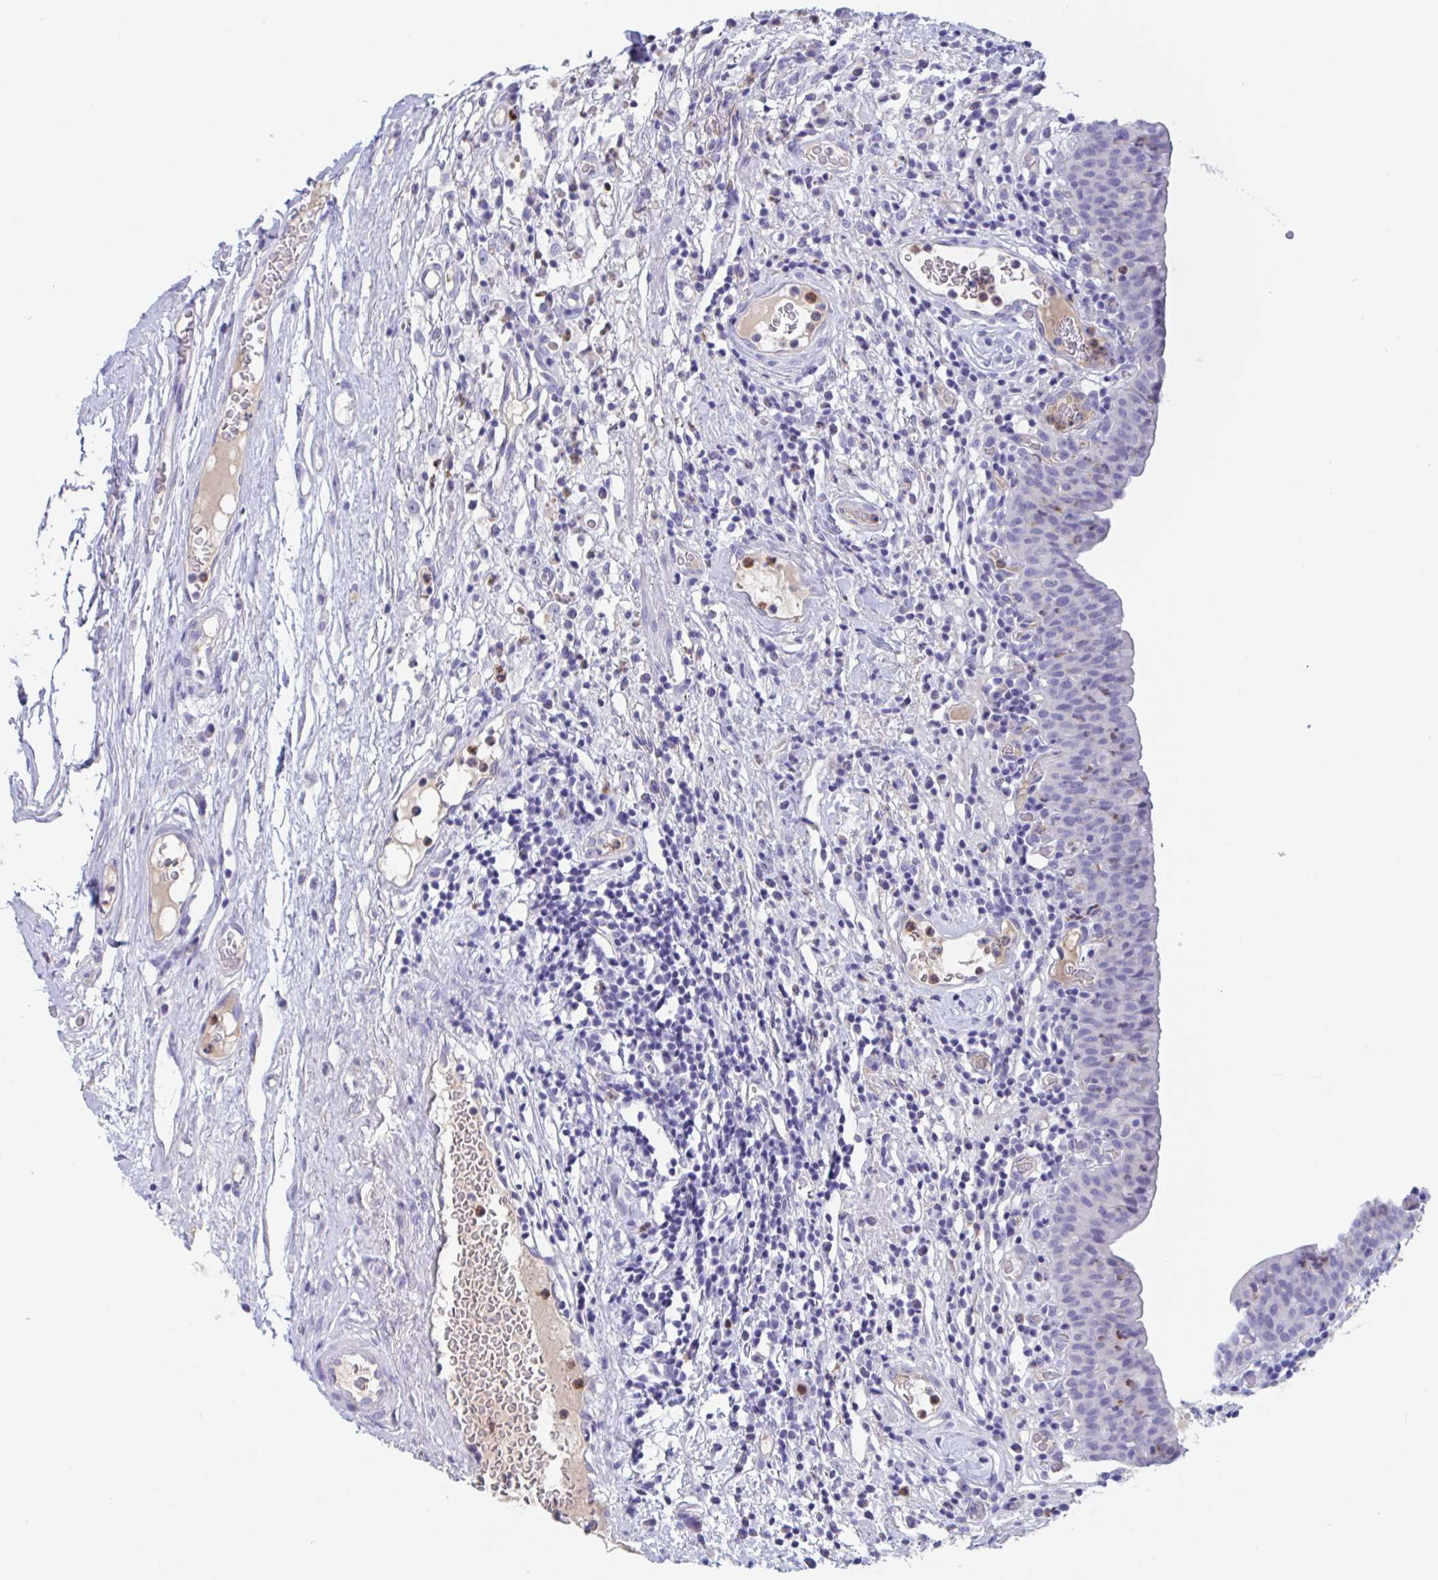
{"staining": {"intensity": "negative", "quantity": "none", "location": "none"}, "tissue": "urinary bladder", "cell_type": "Urothelial cells", "image_type": "normal", "snomed": [{"axis": "morphology", "description": "Normal tissue, NOS"}, {"axis": "morphology", "description": "Inflammation, NOS"}, {"axis": "topography", "description": "Urinary bladder"}], "caption": "This micrograph is of unremarkable urinary bladder stained with immunohistochemistry to label a protein in brown with the nuclei are counter-stained blue. There is no staining in urothelial cells. (DAB (3,3'-diaminobenzidine) immunohistochemistry (IHC), high magnification).", "gene": "ZNHIT2", "patient": {"sex": "male", "age": 57}}